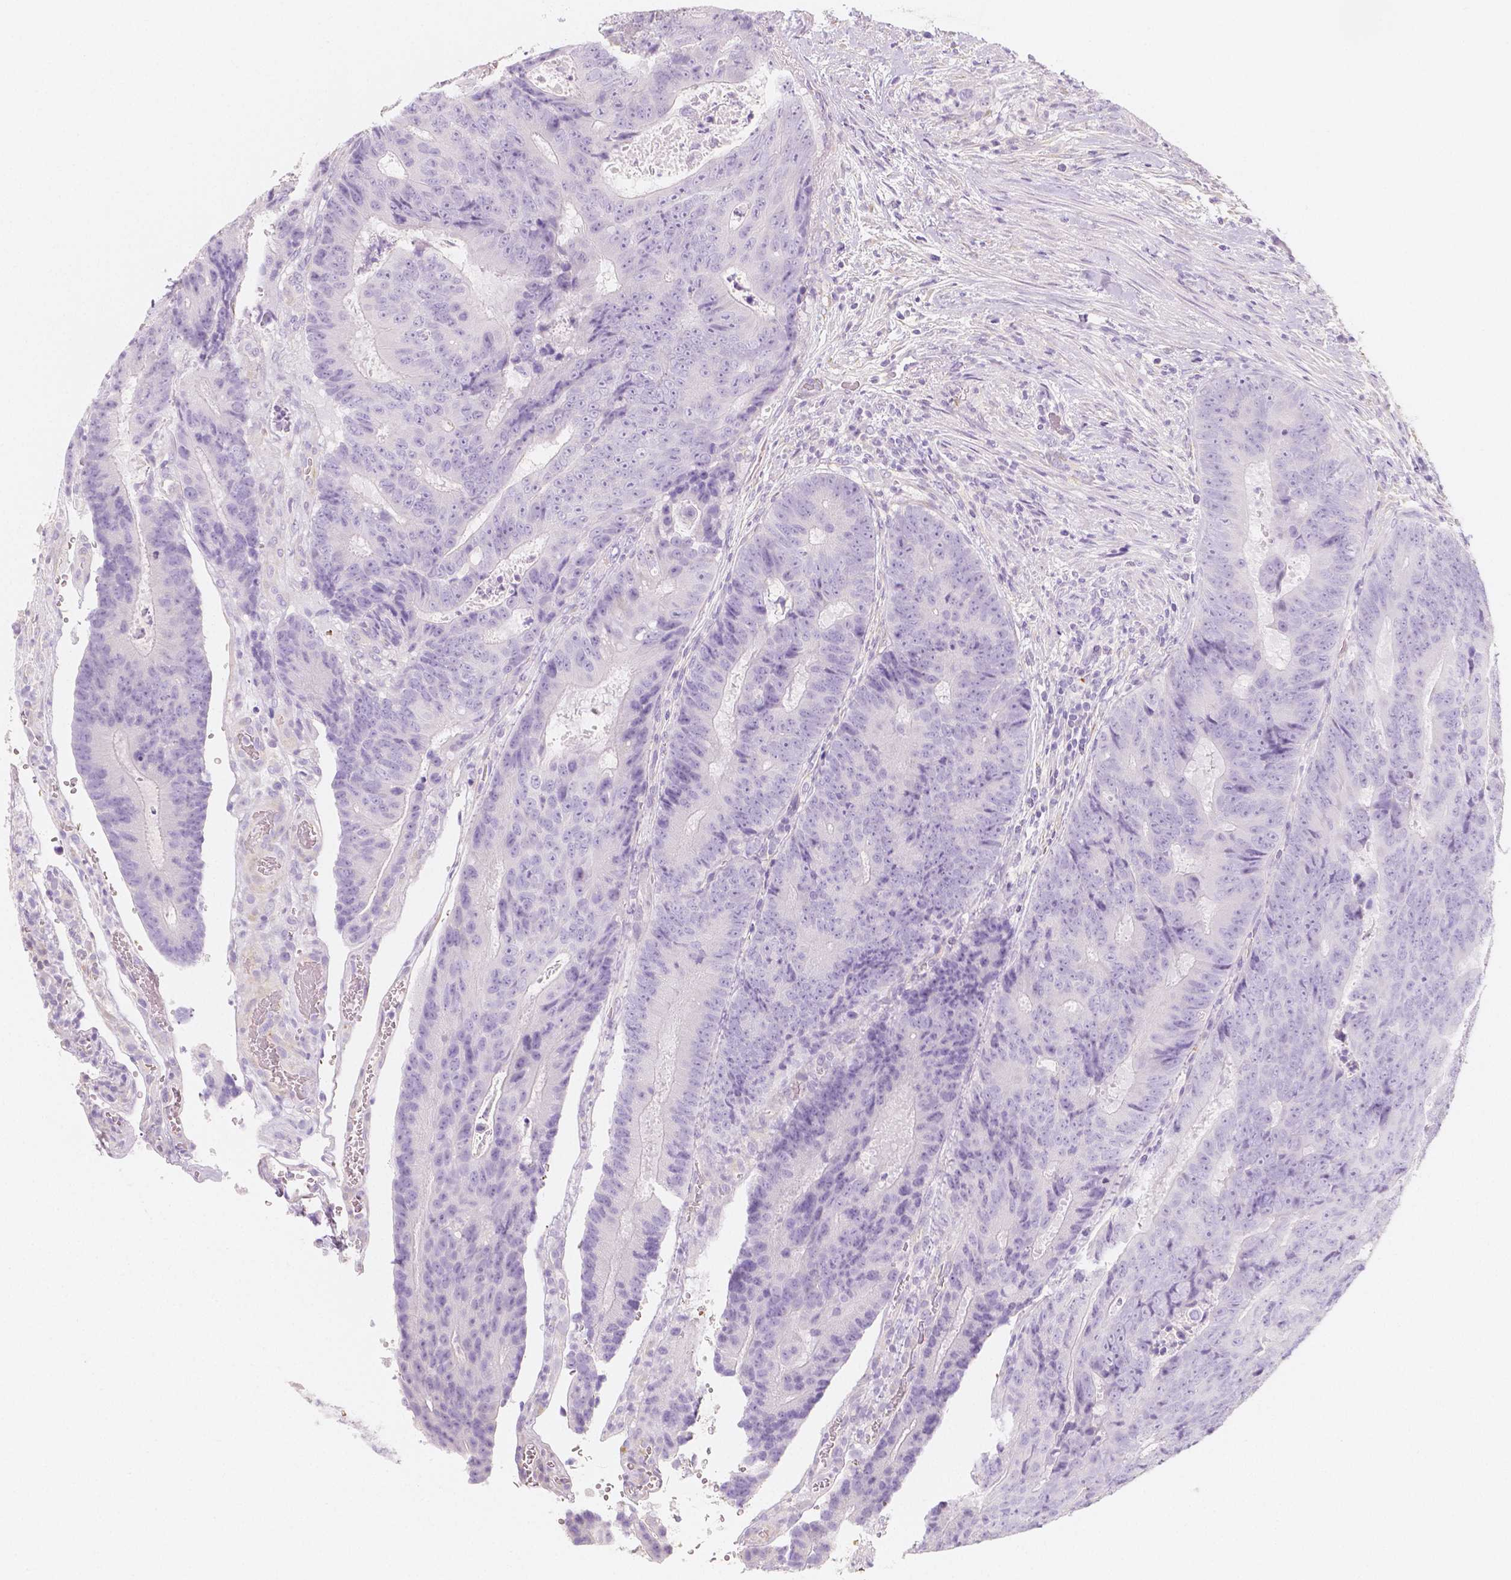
{"staining": {"intensity": "negative", "quantity": "none", "location": "none"}, "tissue": "colorectal cancer", "cell_type": "Tumor cells", "image_type": "cancer", "snomed": [{"axis": "morphology", "description": "Adenocarcinoma, NOS"}, {"axis": "topography", "description": "Colon"}], "caption": "Tumor cells show no significant positivity in colorectal cancer (adenocarcinoma). The staining was performed using DAB to visualize the protein expression in brown, while the nuclei were stained in blue with hematoxylin (Magnification: 20x).", "gene": "MAP1A", "patient": {"sex": "female", "age": 48}}